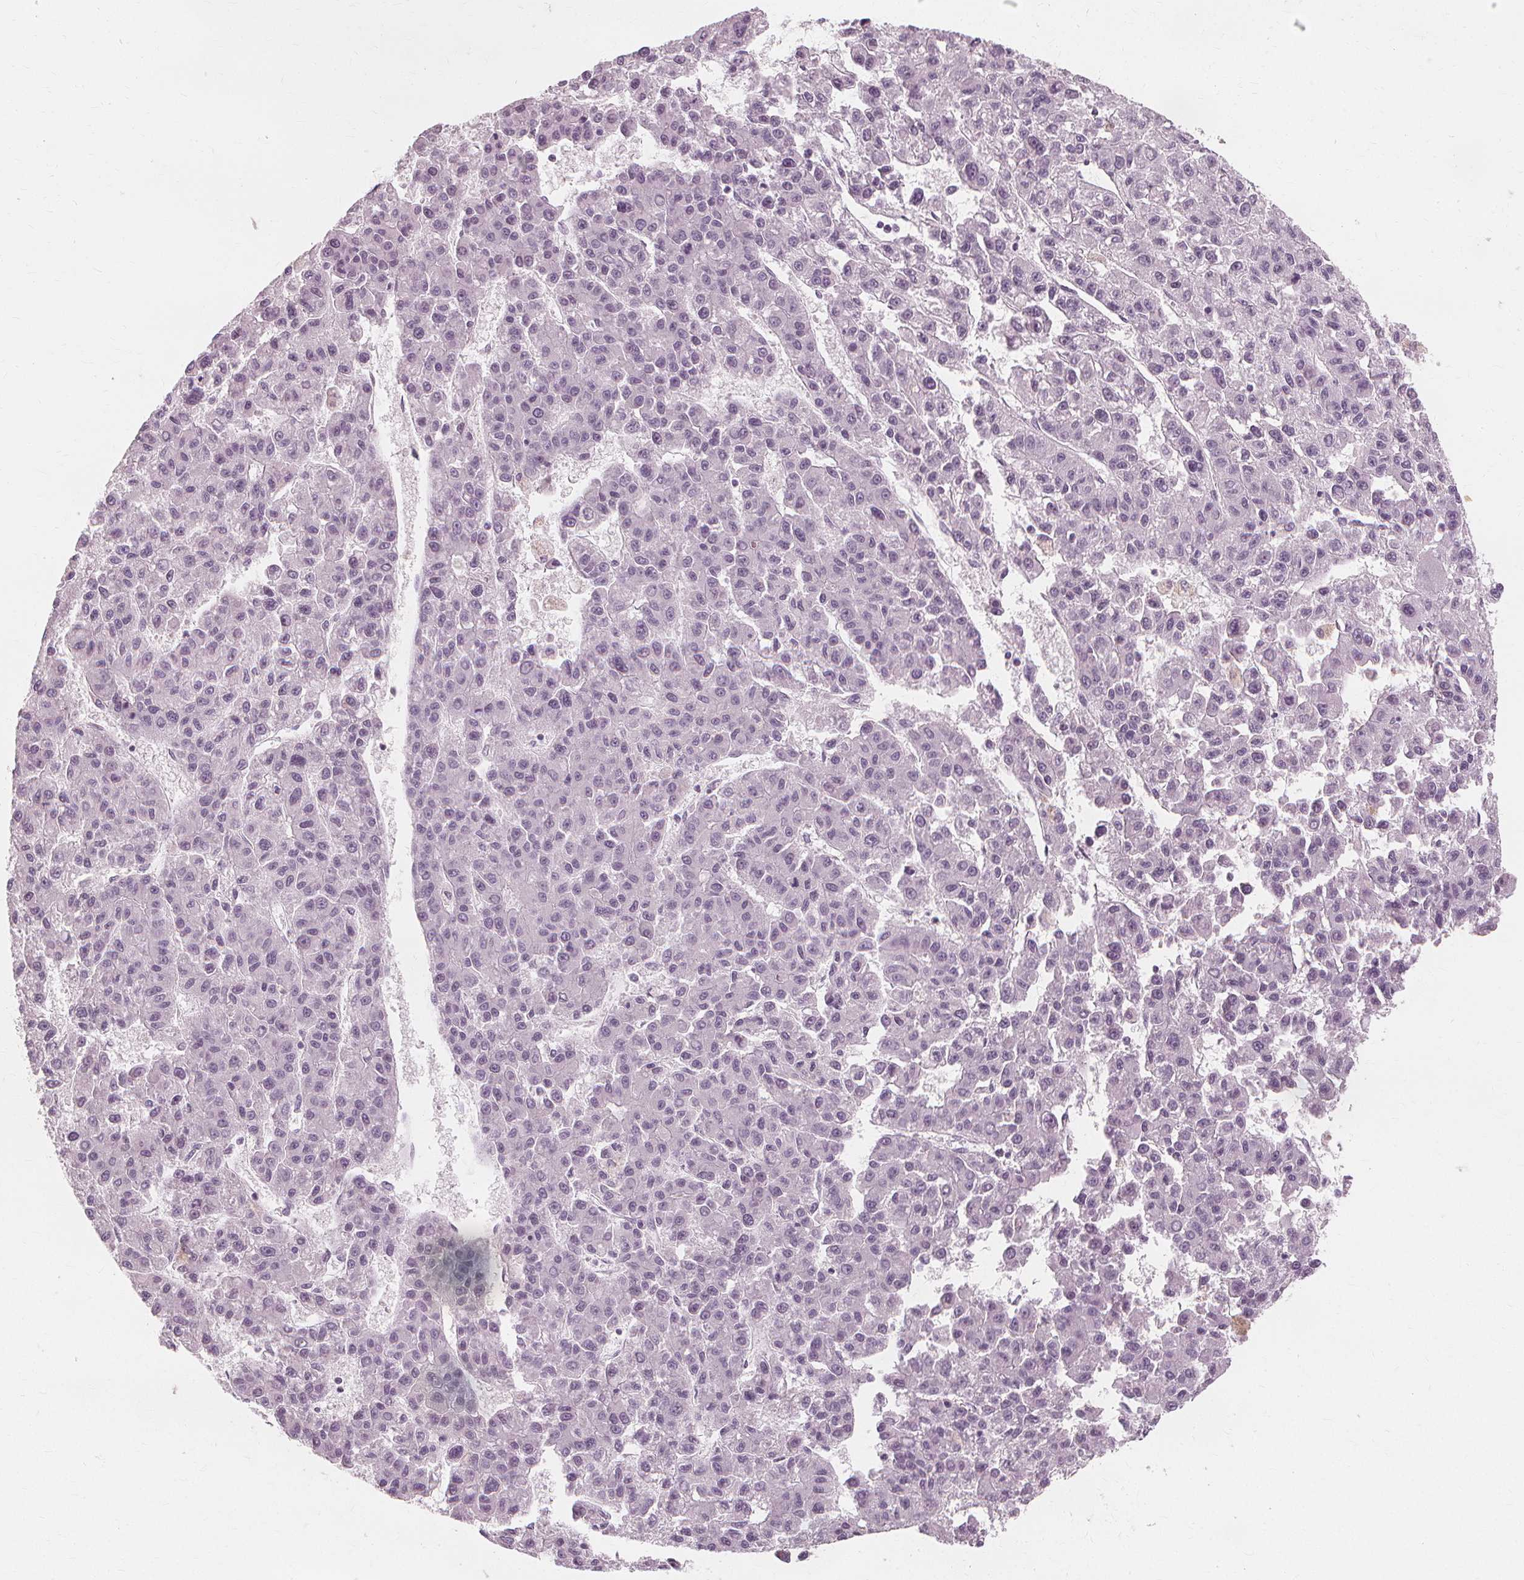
{"staining": {"intensity": "negative", "quantity": "none", "location": "none"}, "tissue": "liver cancer", "cell_type": "Tumor cells", "image_type": "cancer", "snomed": [{"axis": "morphology", "description": "Carcinoma, Hepatocellular, NOS"}, {"axis": "topography", "description": "Liver"}], "caption": "Tumor cells are negative for brown protein staining in liver cancer (hepatocellular carcinoma).", "gene": "MUC12", "patient": {"sex": "male", "age": 70}}